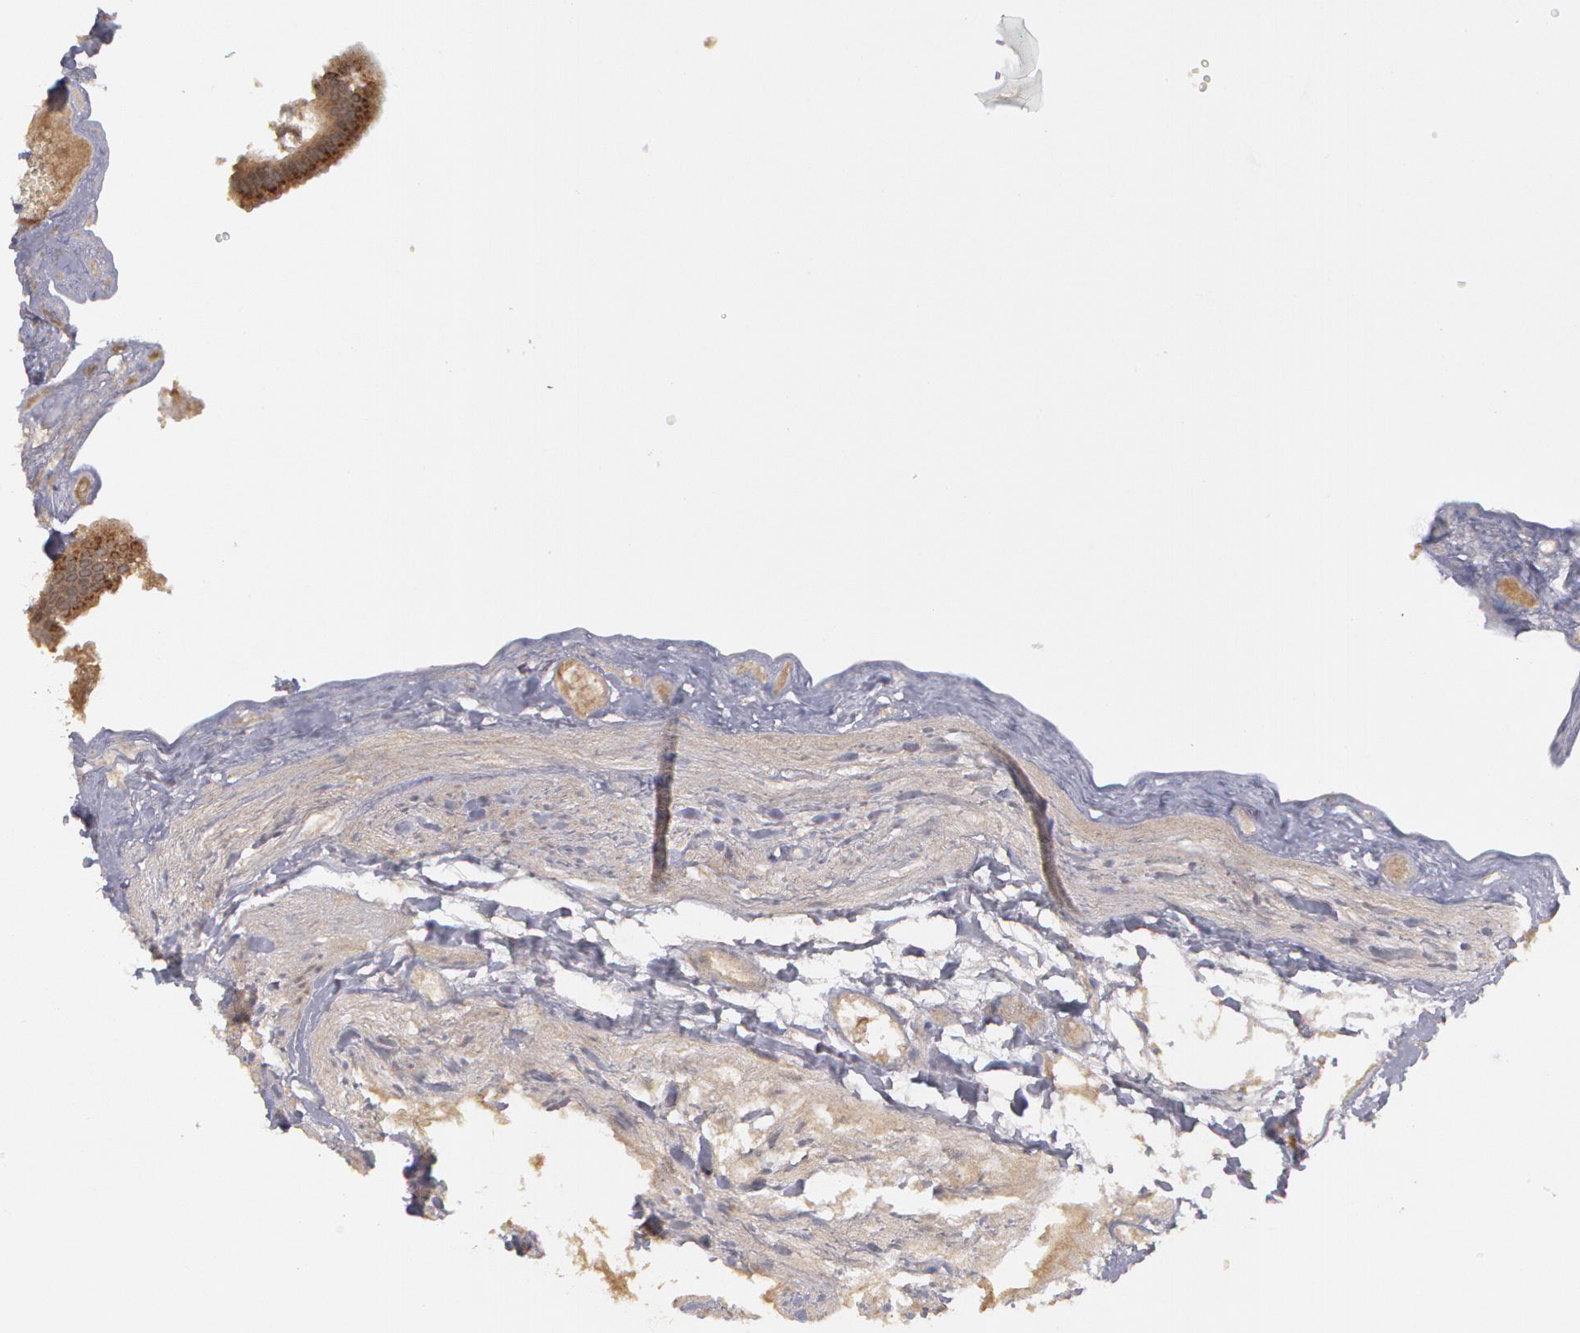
{"staining": {"intensity": "weak", "quantity": ">75%", "location": "cytoplasmic/membranous"}, "tissue": "gallbladder", "cell_type": "Glandular cells", "image_type": "normal", "snomed": [{"axis": "morphology", "description": "Normal tissue, NOS"}, {"axis": "topography", "description": "Gallbladder"}], "caption": "DAB (3,3'-diaminobenzidine) immunohistochemical staining of normal human gallbladder exhibits weak cytoplasmic/membranous protein positivity in approximately >75% of glandular cells. (IHC, brightfield microscopy, high magnification).", "gene": "STX5", "patient": {"sex": "female", "age": 24}}